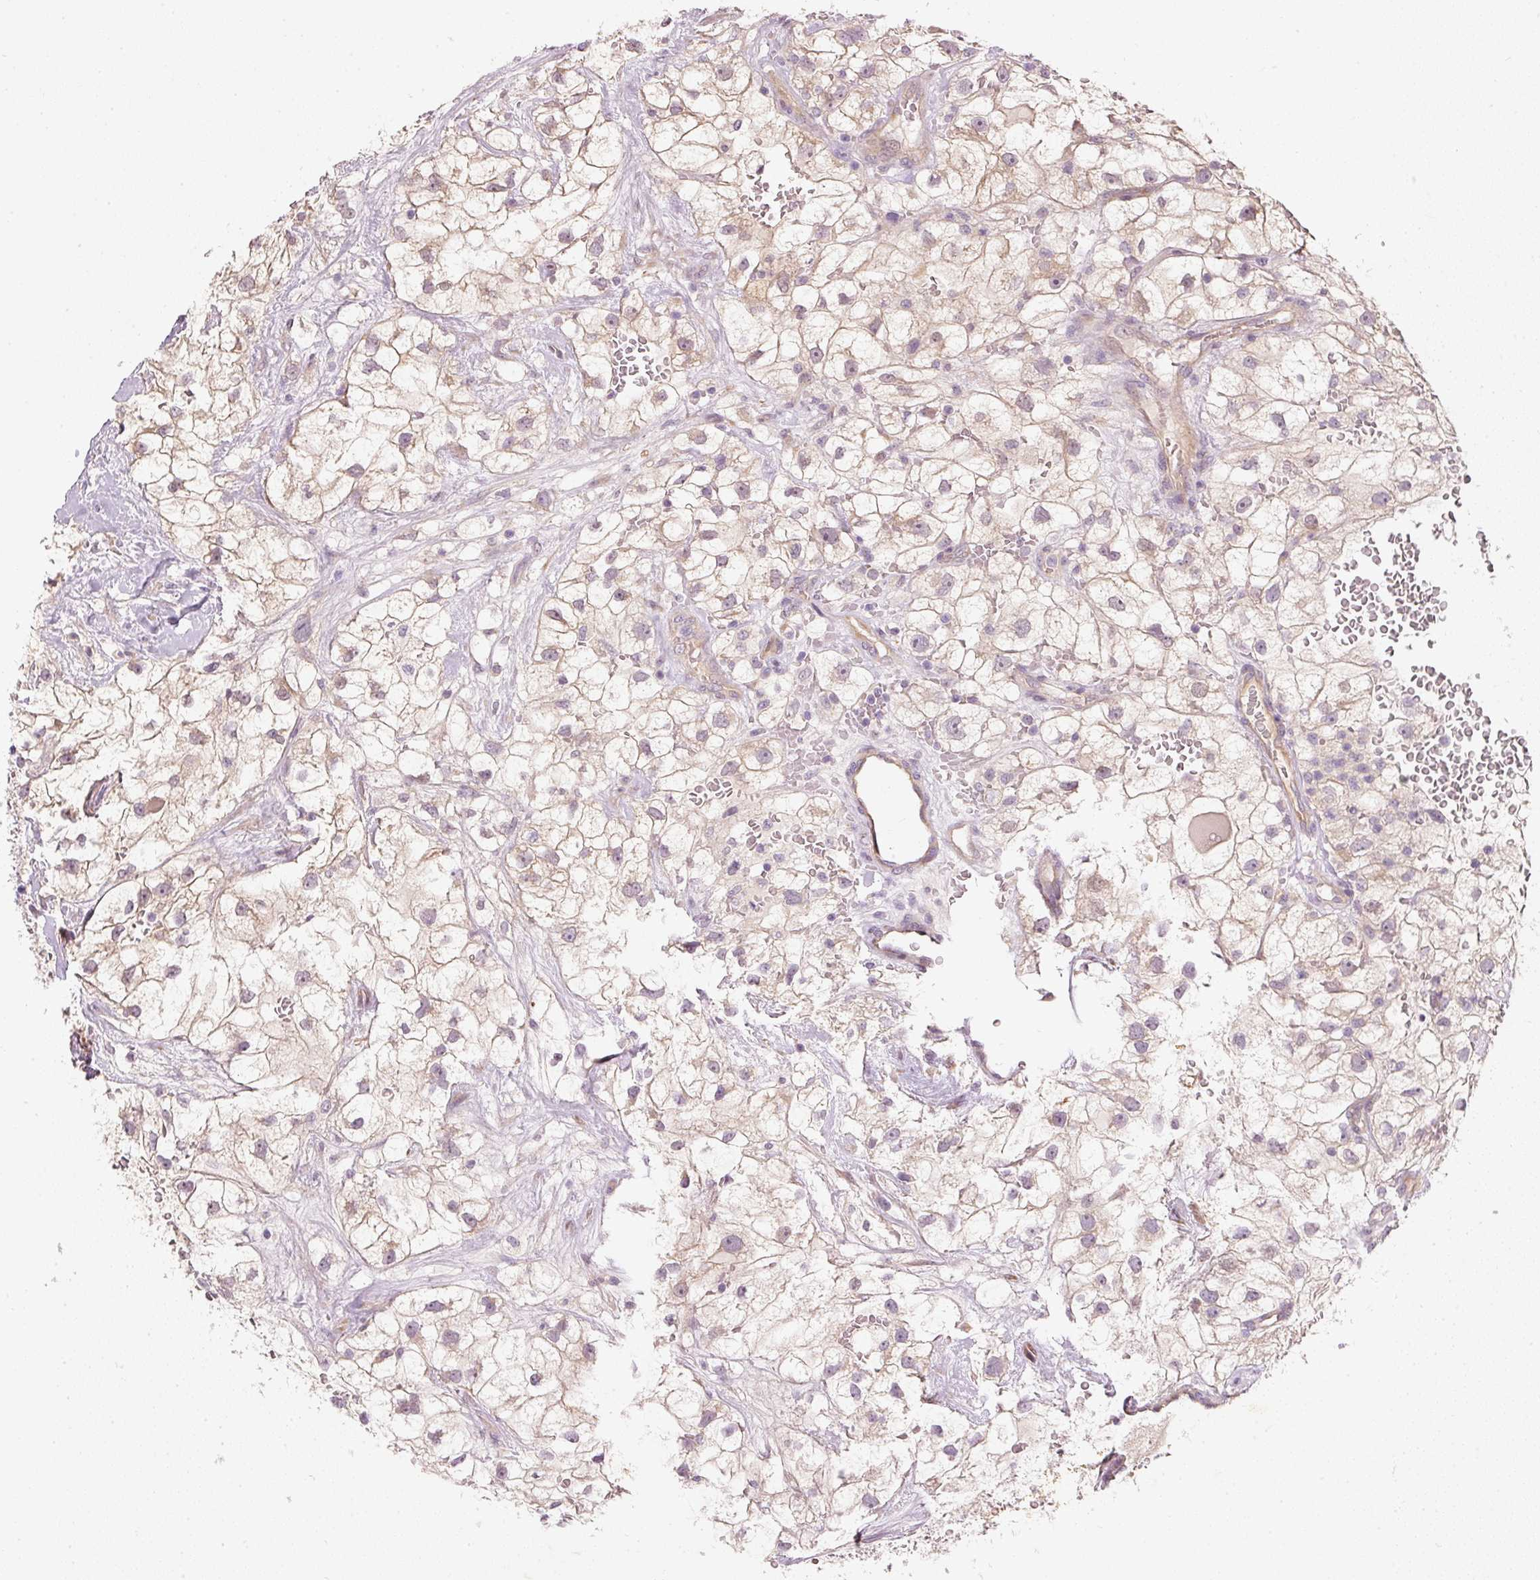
{"staining": {"intensity": "weak", "quantity": "<25%", "location": "cytoplasmic/membranous"}, "tissue": "renal cancer", "cell_type": "Tumor cells", "image_type": "cancer", "snomed": [{"axis": "morphology", "description": "Adenocarcinoma, NOS"}, {"axis": "topography", "description": "Kidney"}], "caption": "A histopathology image of human renal cancer (adenocarcinoma) is negative for staining in tumor cells.", "gene": "RGL2", "patient": {"sex": "male", "age": 59}}